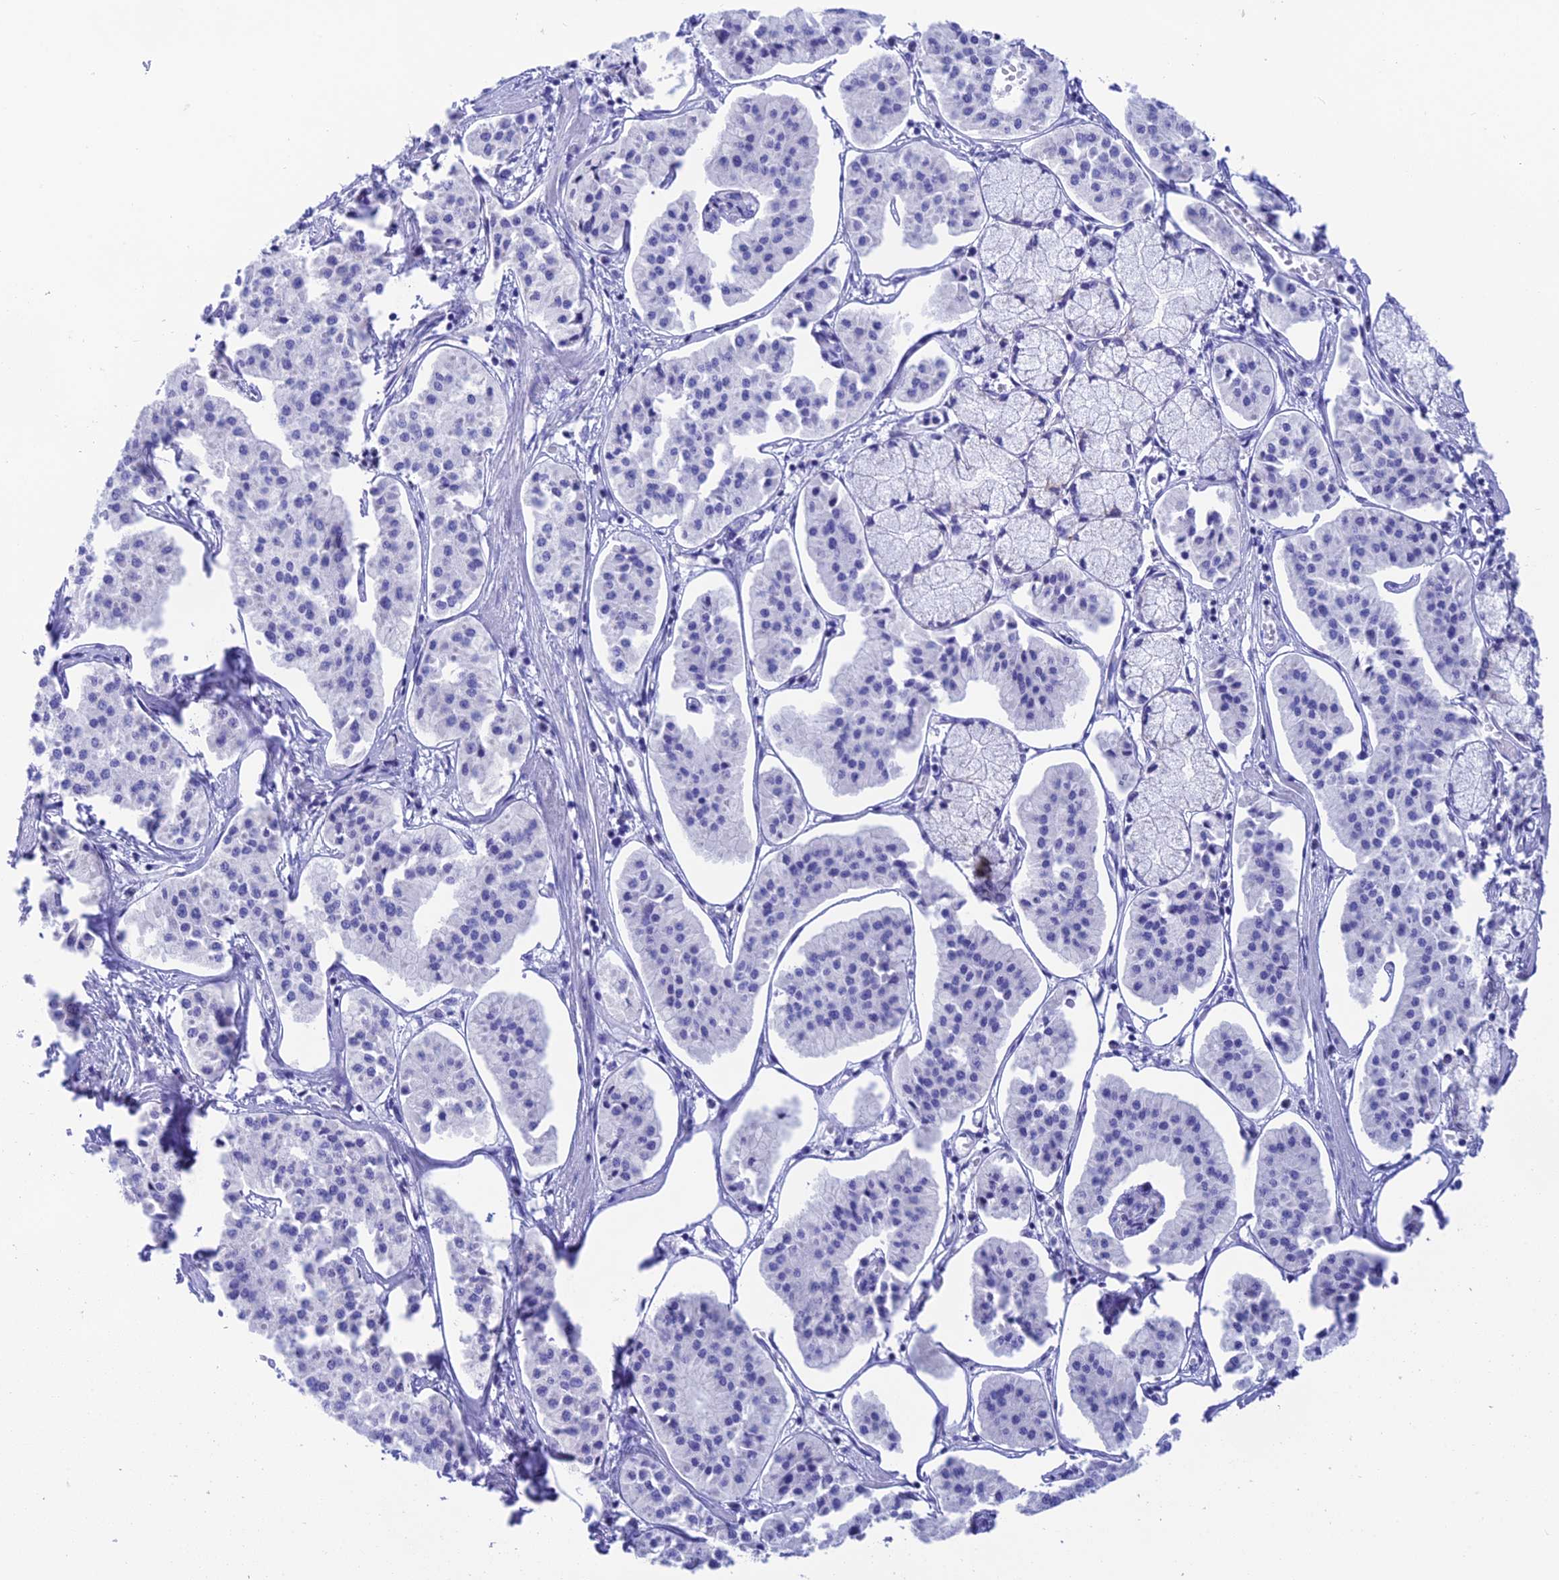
{"staining": {"intensity": "negative", "quantity": "none", "location": "none"}, "tissue": "pancreatic cancer", "cell_type": "Tumor cells", "image_type": "cancer", "snomed": [{"axis": "morphology", "description": "Adenocarcinoma, NOS"}, {"axis": "topography", "description": "Pancreas"}], "caption": "Immunohistochemical staining of human pancreatic cancer (adenocarcinoma) exhibits no significant staining in tumor cells.", "gene": "KDELR3", "patient": {"sex": "female", "age": 50}}